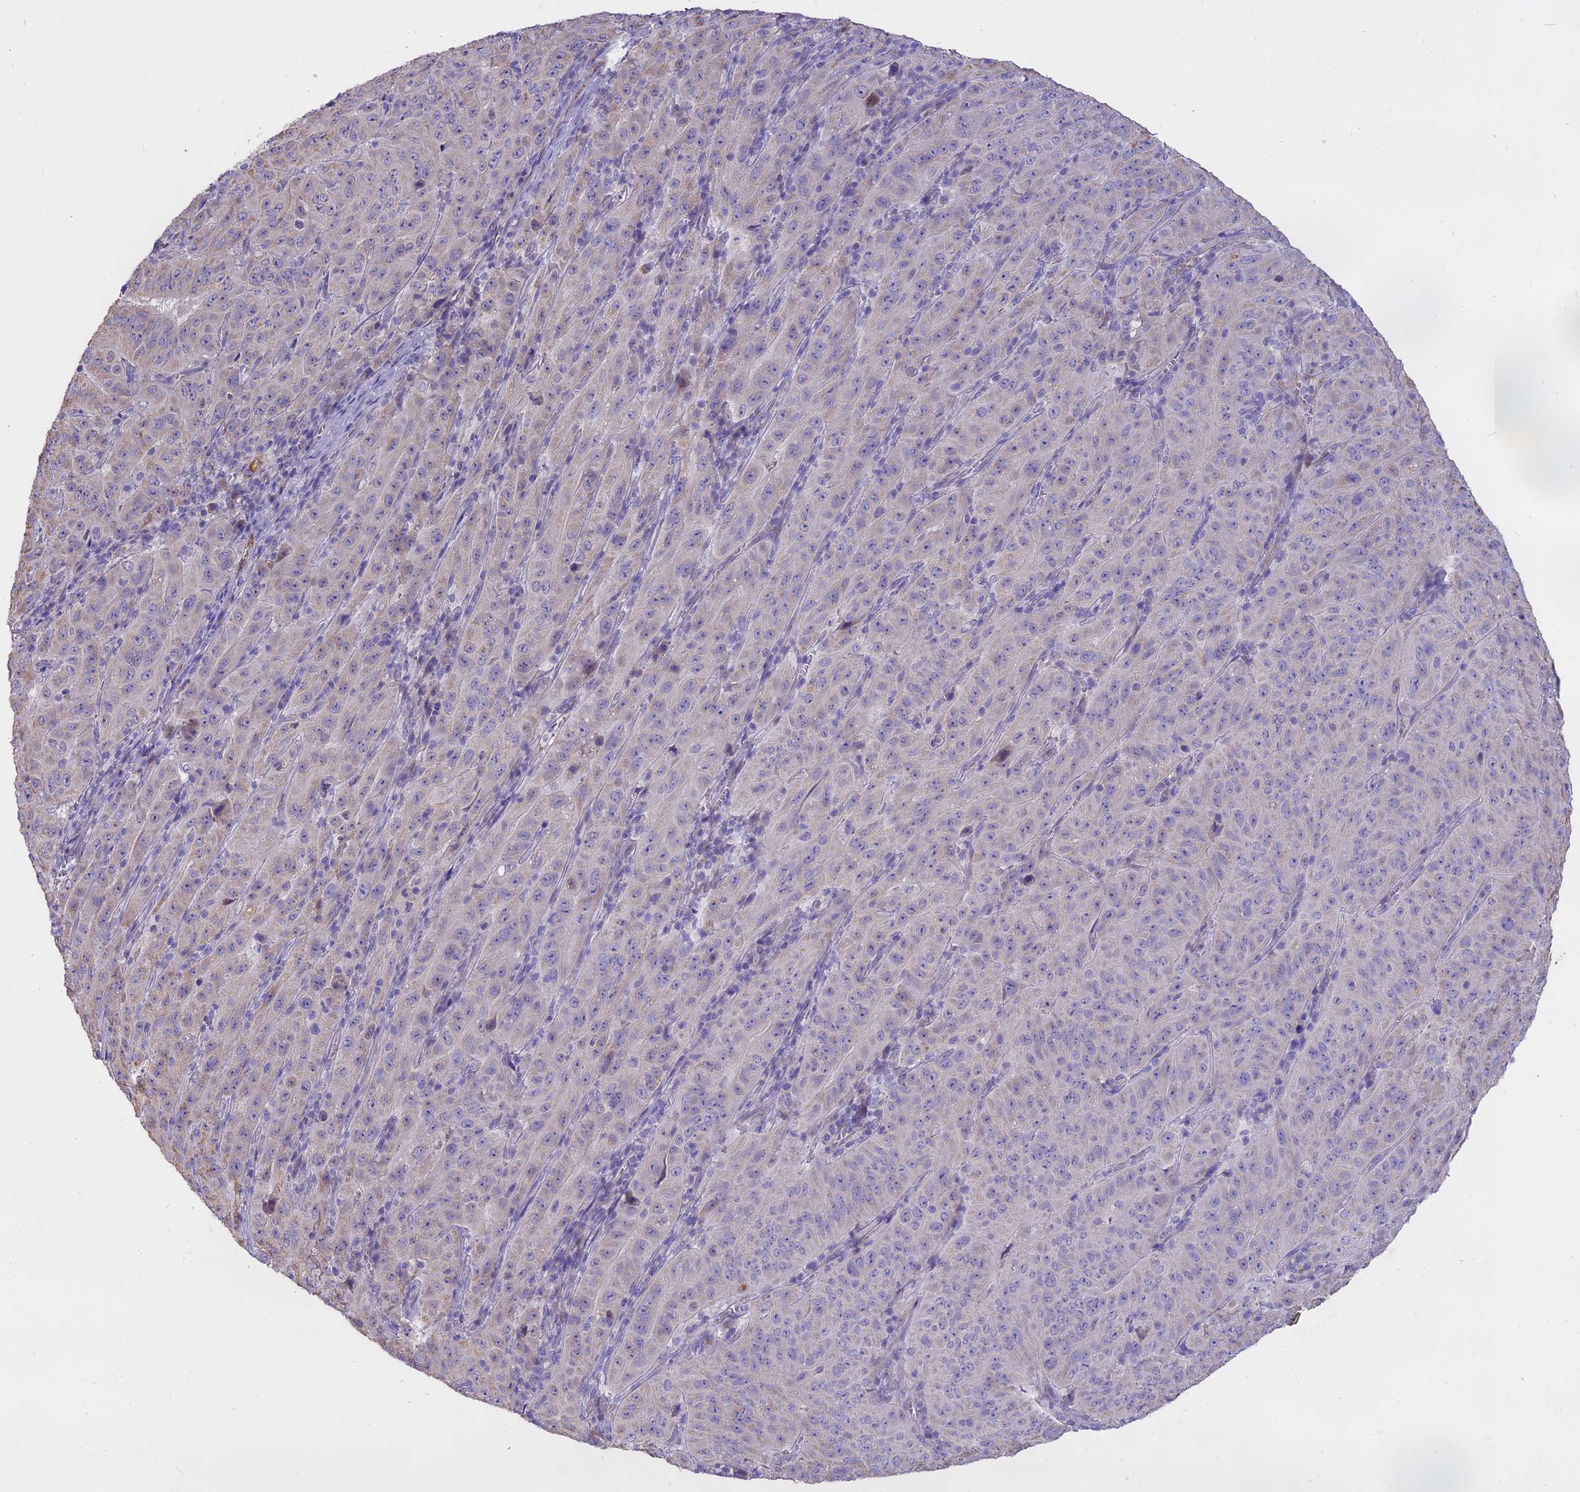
{"staining": {"intensity": "negative", "quantity": "none", "location": "none"}, "tissue": "pancreatic cancer", "cell_type": "Tumor cells", "image_type": "cancer", "snomed": [{"axis": "morphology", "description": "Adenocarcinoma, NOS"}, {"axis": "topography", "description": "Pancreas"}], "caption": "This is an immunohistochemistry (IHC) image of pancreatic cancer. There is no expression in tumor cells.", "gene": "WFDC2", "patient": {"sex": "male", "age": 63}}